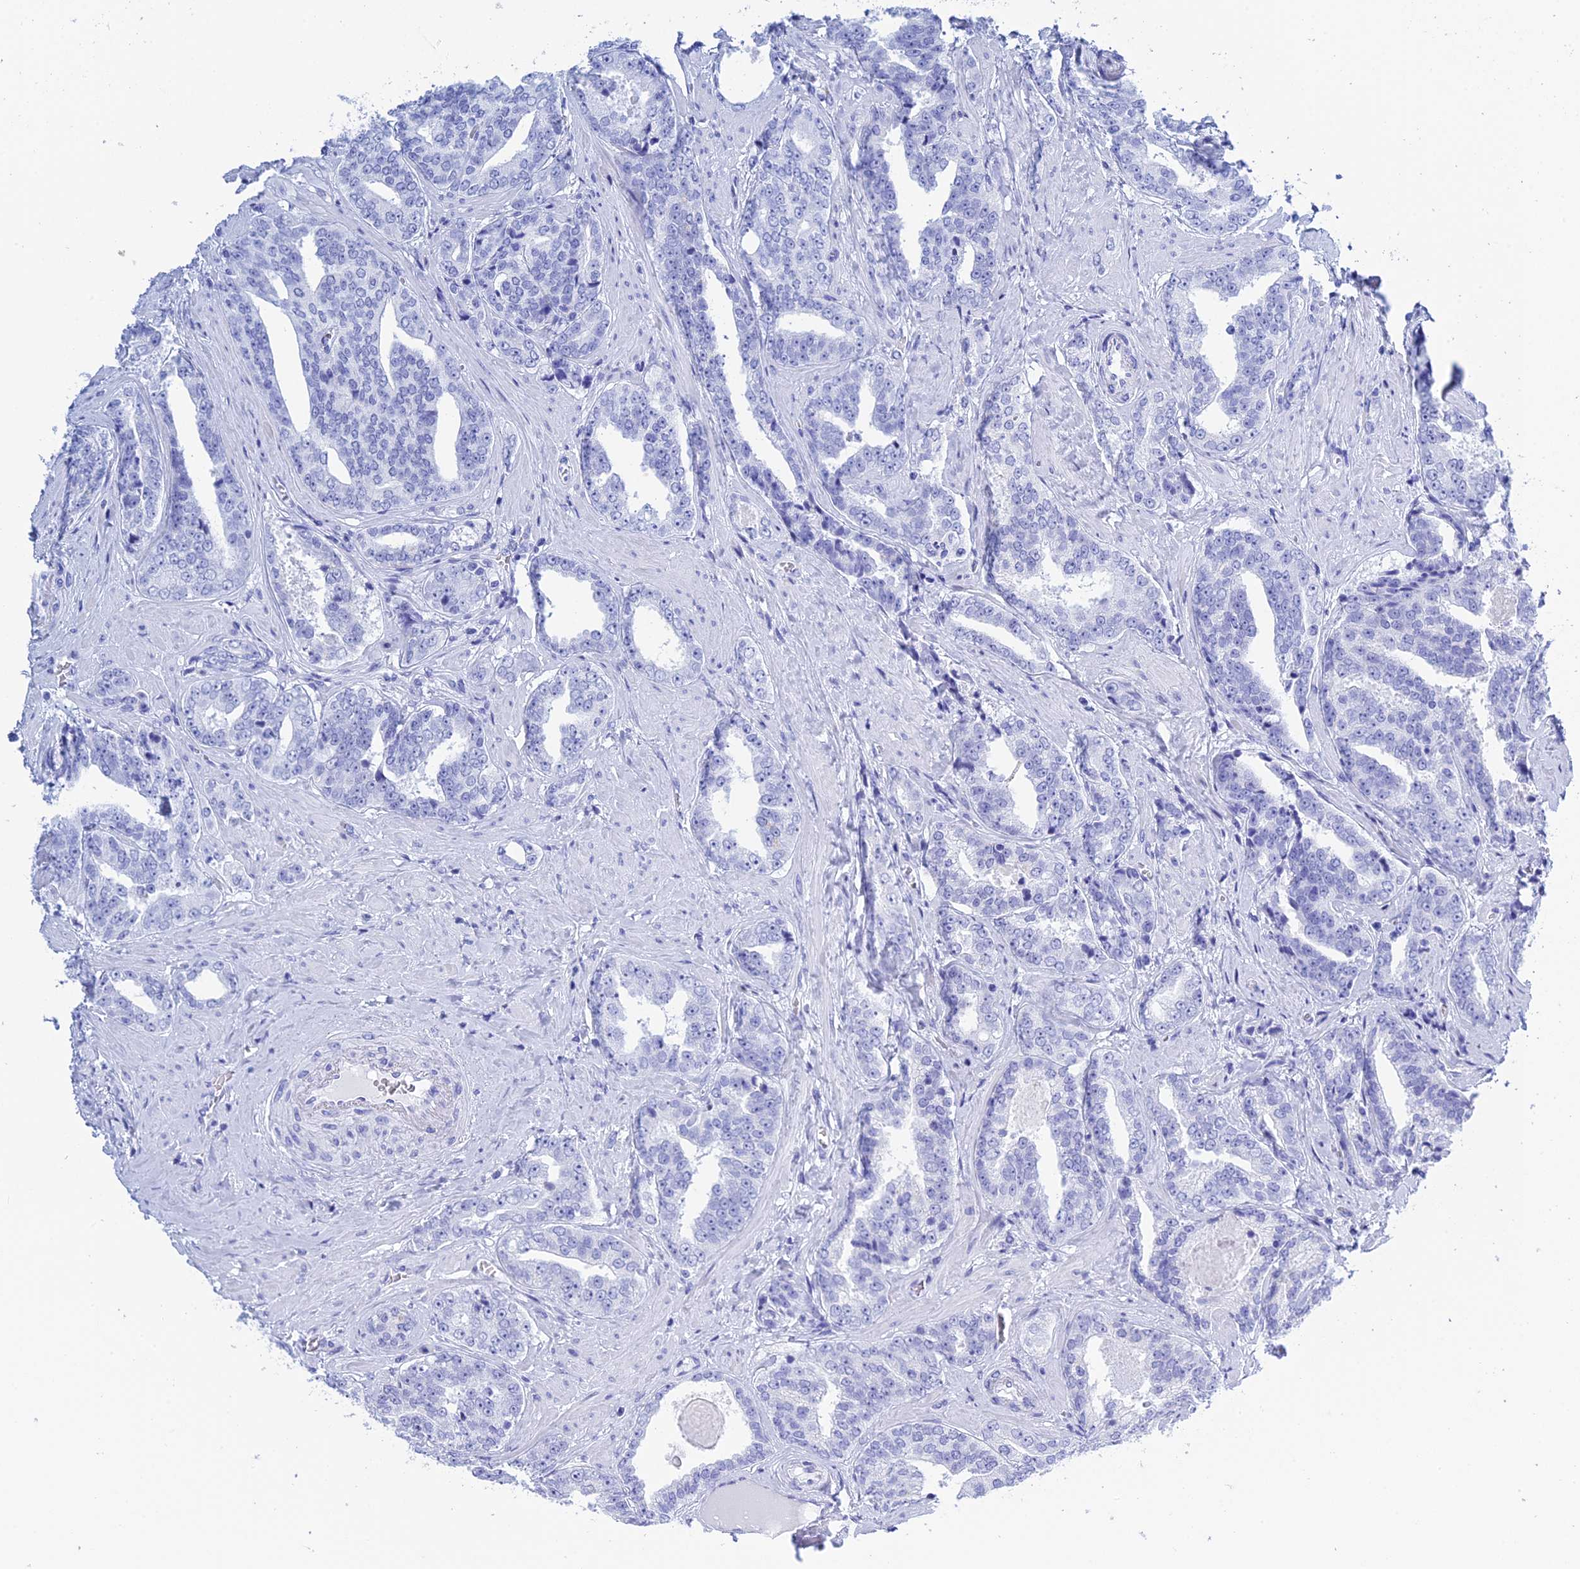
{"staining": {"intensity": "negative", "quantity": "none", "location": "none"}, "tissue": "prostate cancer", "cell_type": "Tumor cells", "image_type": "cancer", "snomed": [{"axis": "morphology", "description": "Adenocarcinoma, High grade"}, {"axis": "topography", "description": "Prostate"}], "caption": "High magnification brightfield microscopy of prostate high-grade adenocarcinoma stained with DAB (3,3'-diaminobenzidine) (brown) and counterstained with hematoxylin (blue): tumor cells show no significant positivity.", "gene": "TEX101", "patient": {"sex": "male", "age": 67}}